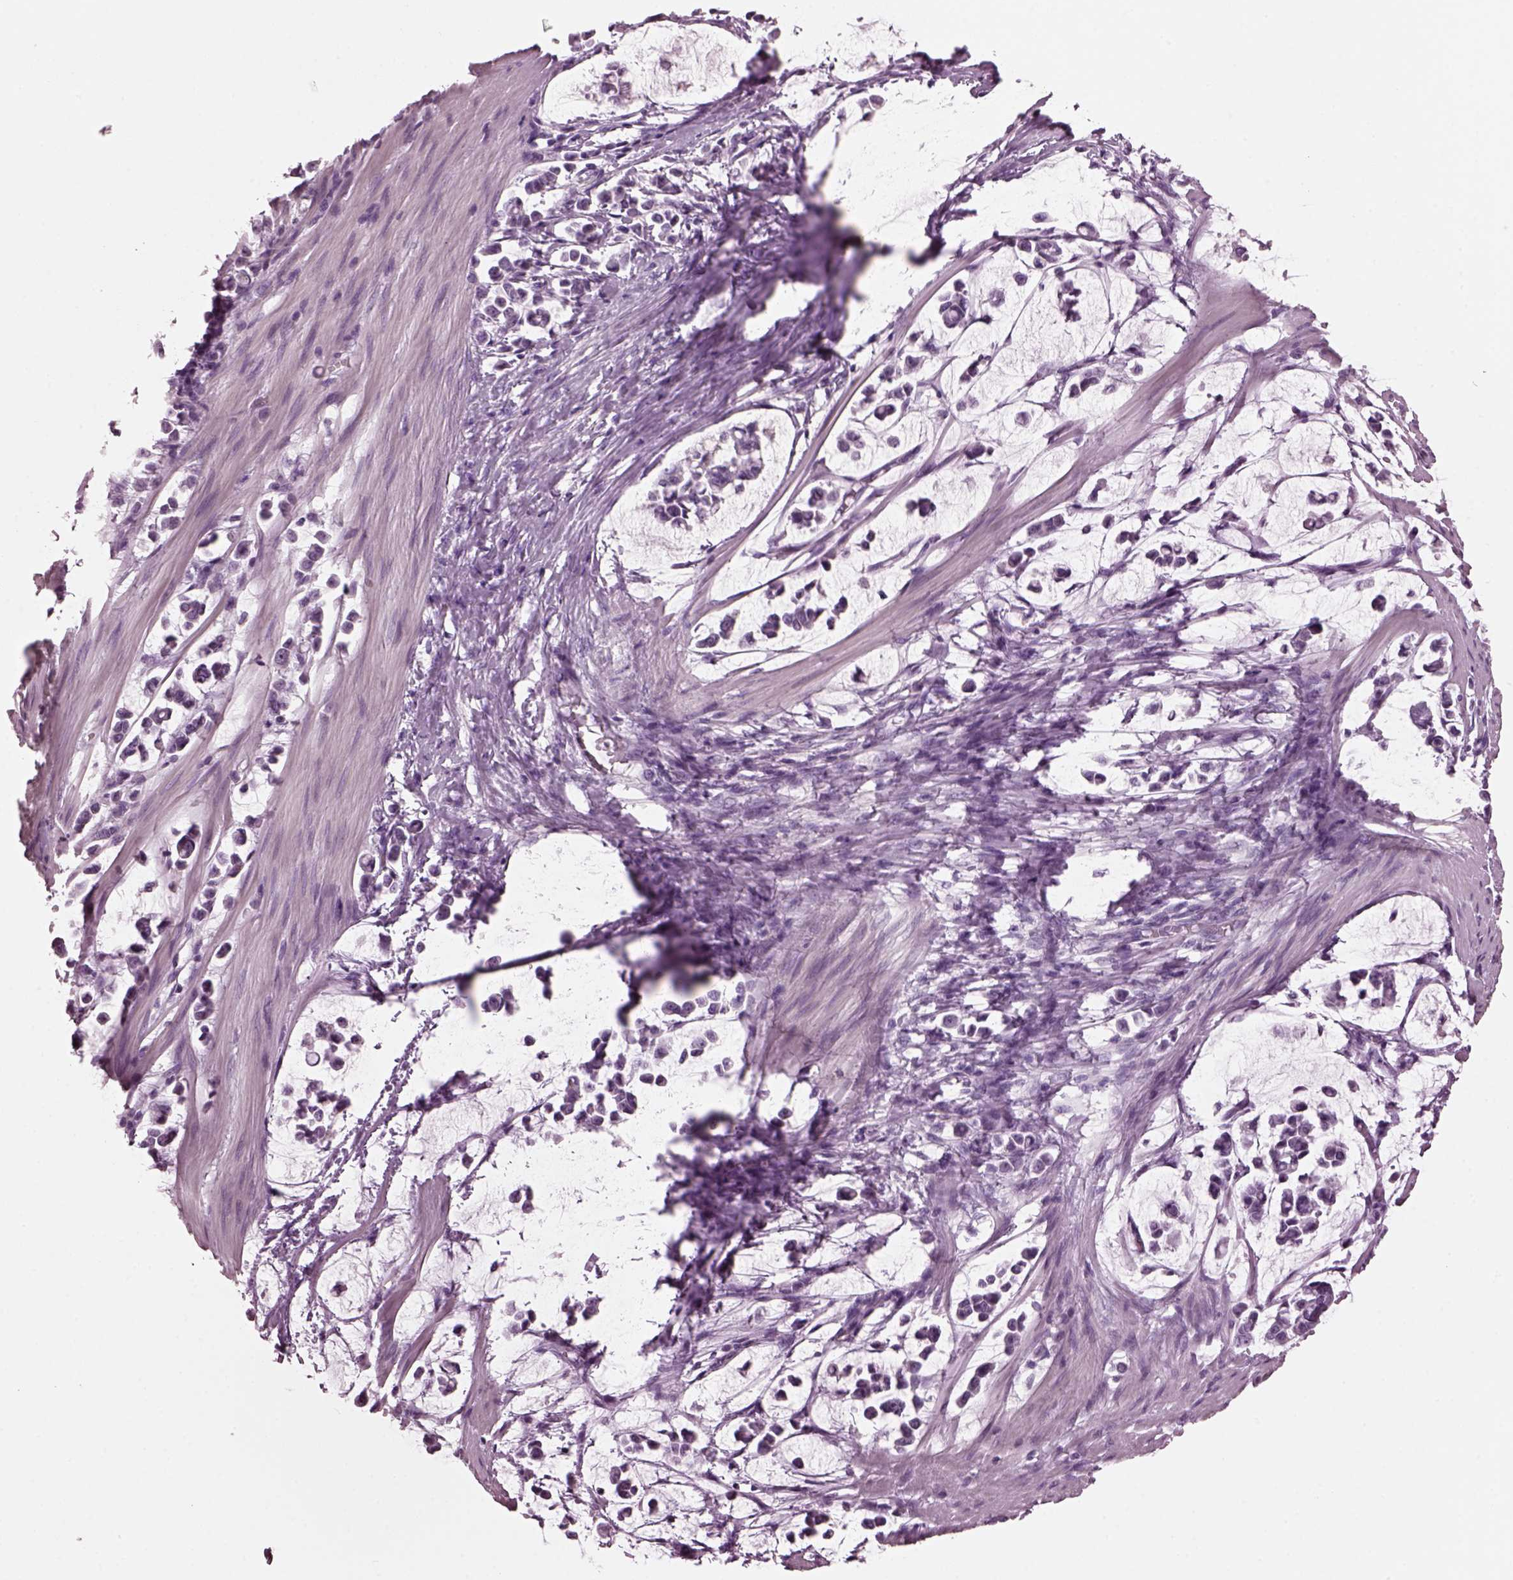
{"staining": {"intensity": "negative", "quantity": "none", "location": "none"}, "tissue": "stomach cancer", "cell_type": "Tumor cells", "image_type": "cancer", "snomed": [{"axis": "morphology", "description": "Adenocarcinoma, NOS"}, {"axis": "topography", "description": "Stomach"}], "caption": "This is an immunohistochemistry (IHC) photomicrograph of human stomach cancer. There is no positivity in tumor cells.", "gene": "SLC6A17", "patient": {"sex": "male", "age": 82}}